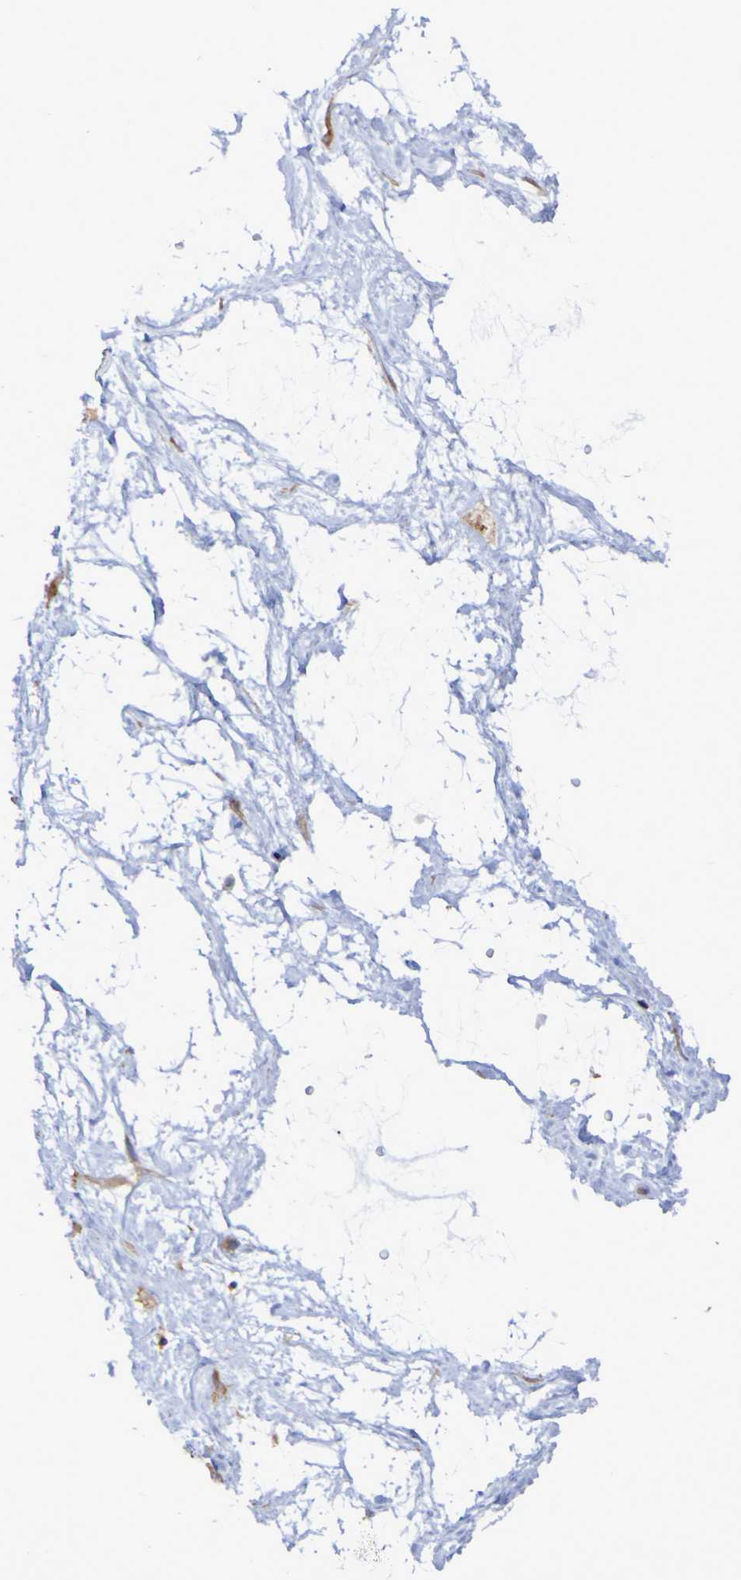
{"staining": {"intensity": "moderate", "quantity": ">75%", "location": "cytoplasmic/membranous"}, "tissue": "nasopharynx", "cell_type": "Respiratory epithelial cells", "image_type": "normal", "snomed": [{"axis": "morphology", "description": "Normal tissue, NOS"}, {"axis": "morphology", "description": "Inflammation, NOS"}, {"axis": "topography", "description": "Nasopharynx"}], "caption": "Unremarkable nasopharynx reveals moderate cytoplasmic/membranous staining in approximately >75% of respiratory epithelial cells Nuclei are stained in blue..", "gene": "SYNJ1", "patient": {"sex": "male", "age": 48}}